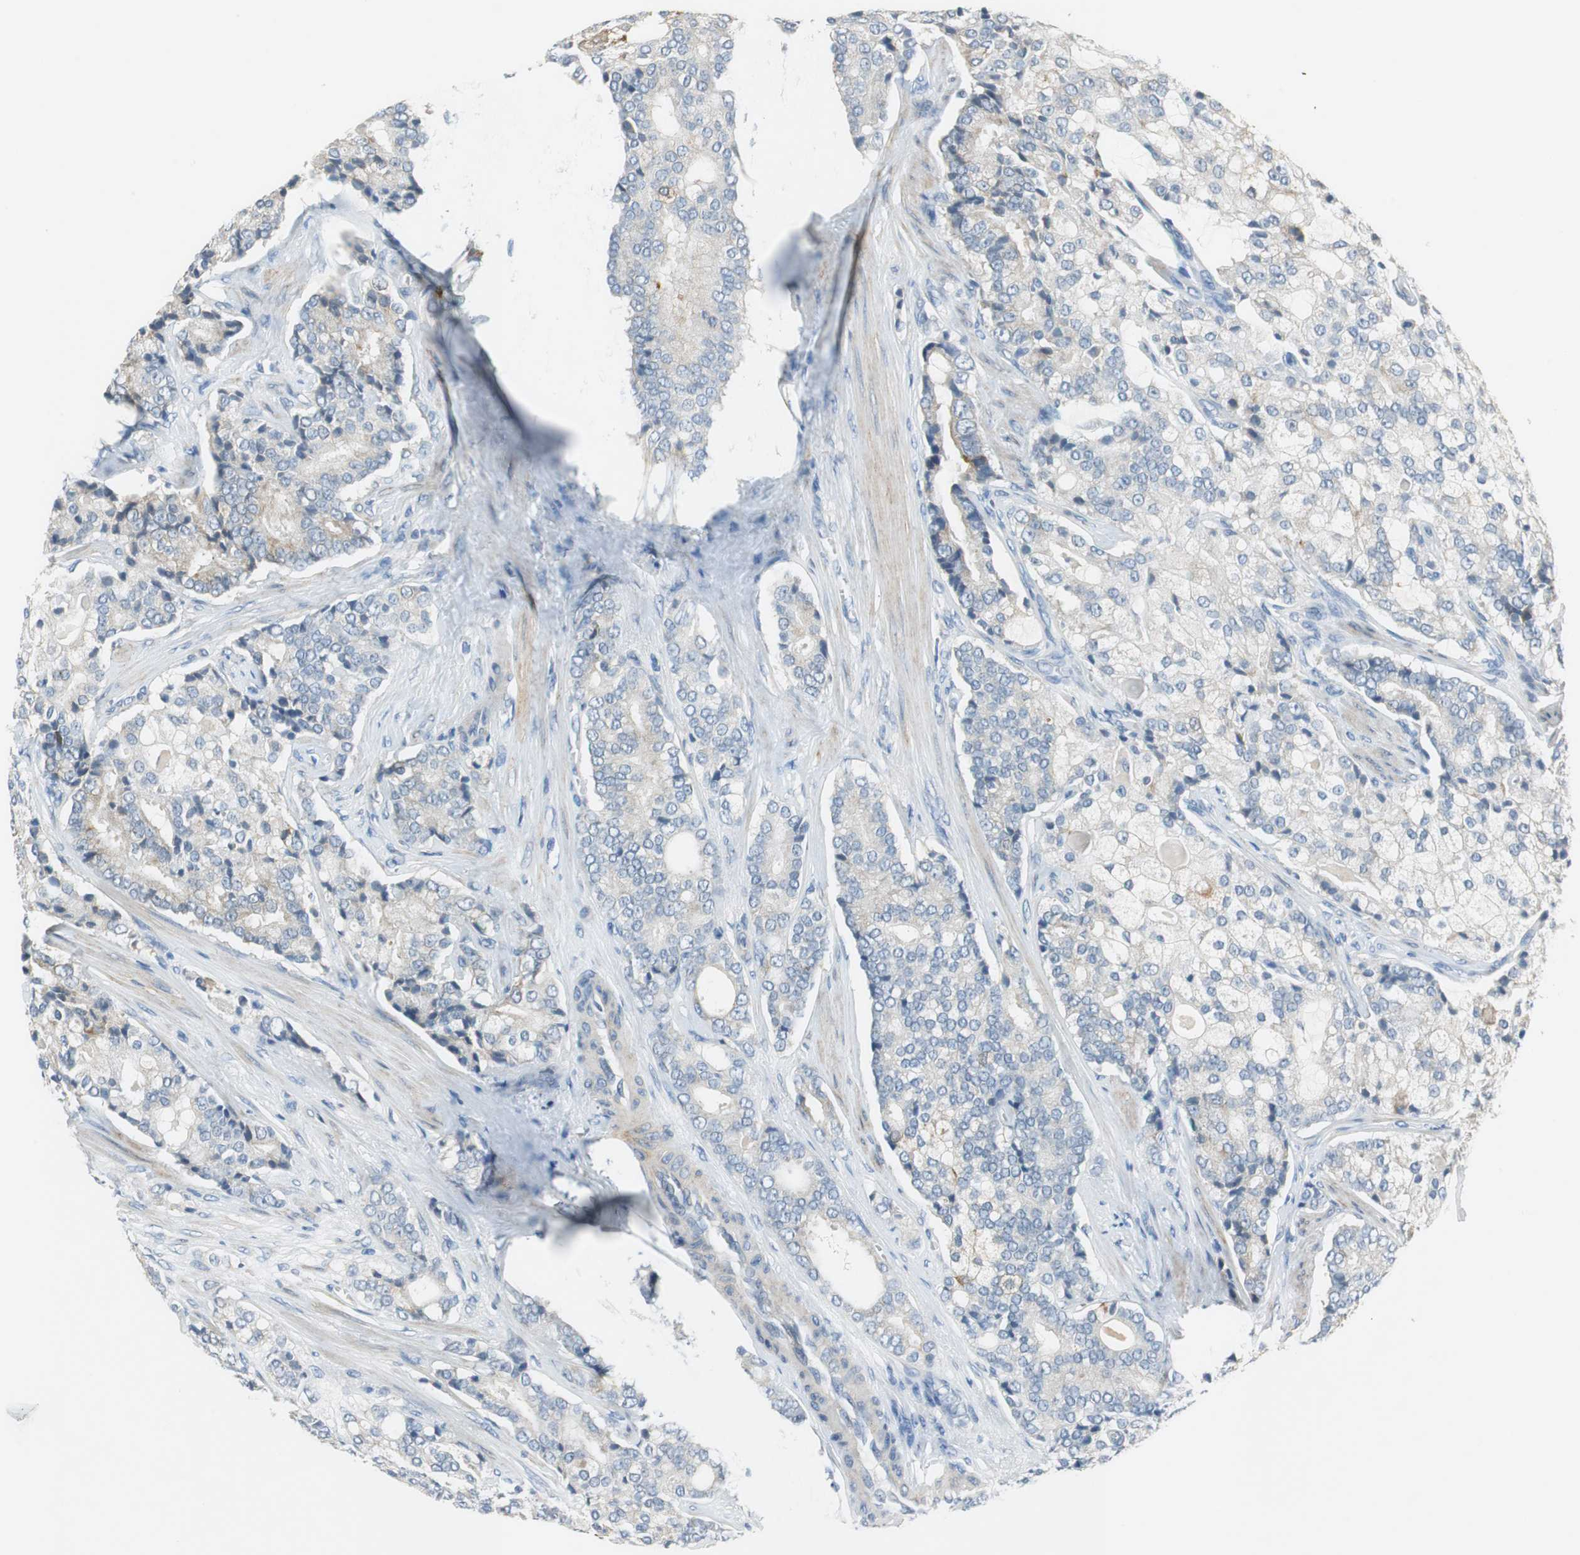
{"staining": {"intensity": "weak", "quantity": "<25%", "location": "cytoplasmic/membranous"}, "tissue": "prostate cancer", "cell_type": "Tumor cells", "image_type": "cancer", "snomed": [{"axis": "morphology", "description": "Adenocarcinoma, Low grade"}, {"axis": "topography", "description": "Prostate"}], "caption": "DAB immunohistochemical staining of adenocarcinoma (low-grade) (prostate) shows no significant positivity in tumor cells.", "gene": "FADS2", "patient": {"sex": "male", "age": 58}}